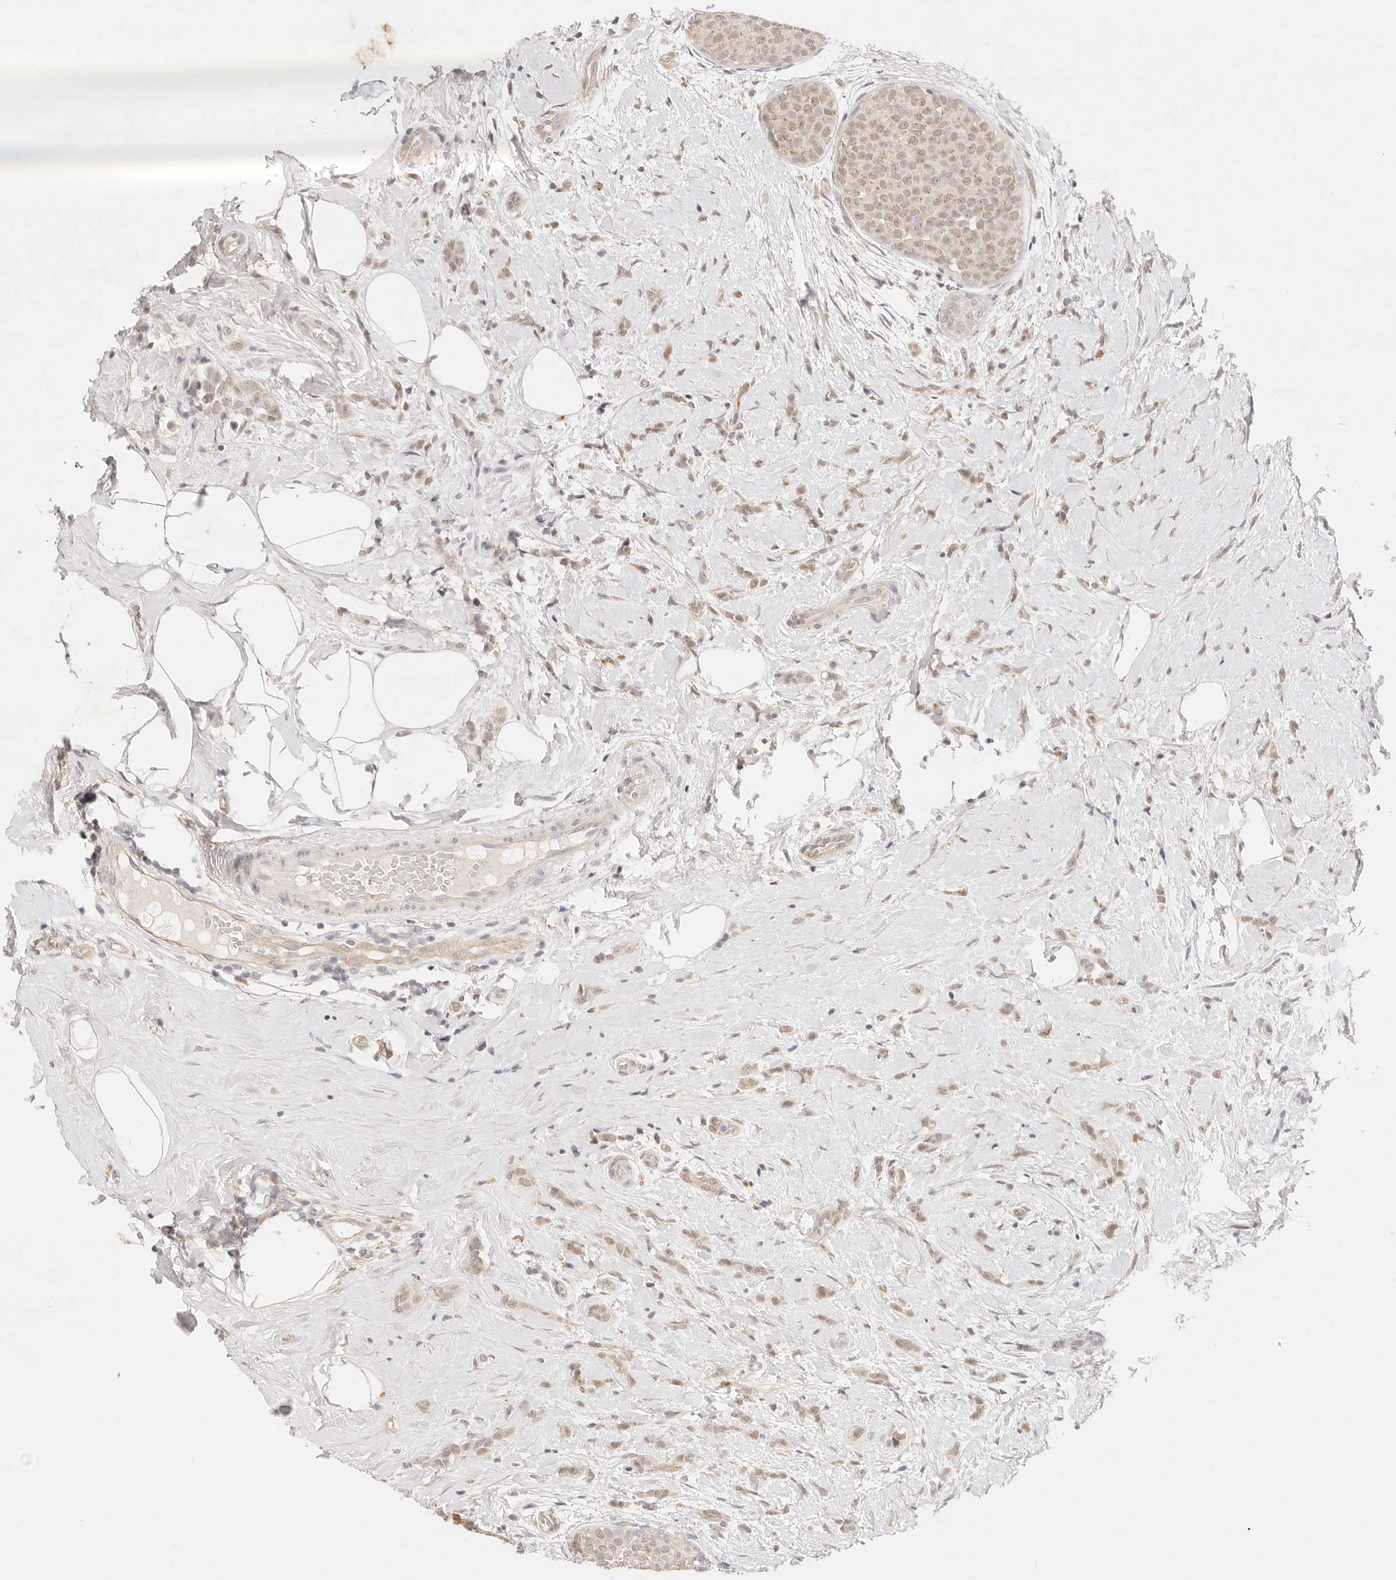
{"staining": {"intensity": "weak", "quantity": ">75%", "location": "nuclear"}, "tissue": "breast cancer", "cell_type": "Tumor cells", "image_type": "cancer", "snomed": [{"axis": "morphology", "description": "Lobular carcinoma, in situ"}, {"axis": "morphology", "description": "Lobular carcinoma"}, {"axis": "topography", "description": "Breast"}], "caption": "Protein staining of breast cancer tissue demonstrates weak nuclear expression in approximately >75% of tumor cells.", "gene": "GPR156", "patient": {"sex": "female", "age": 41}}